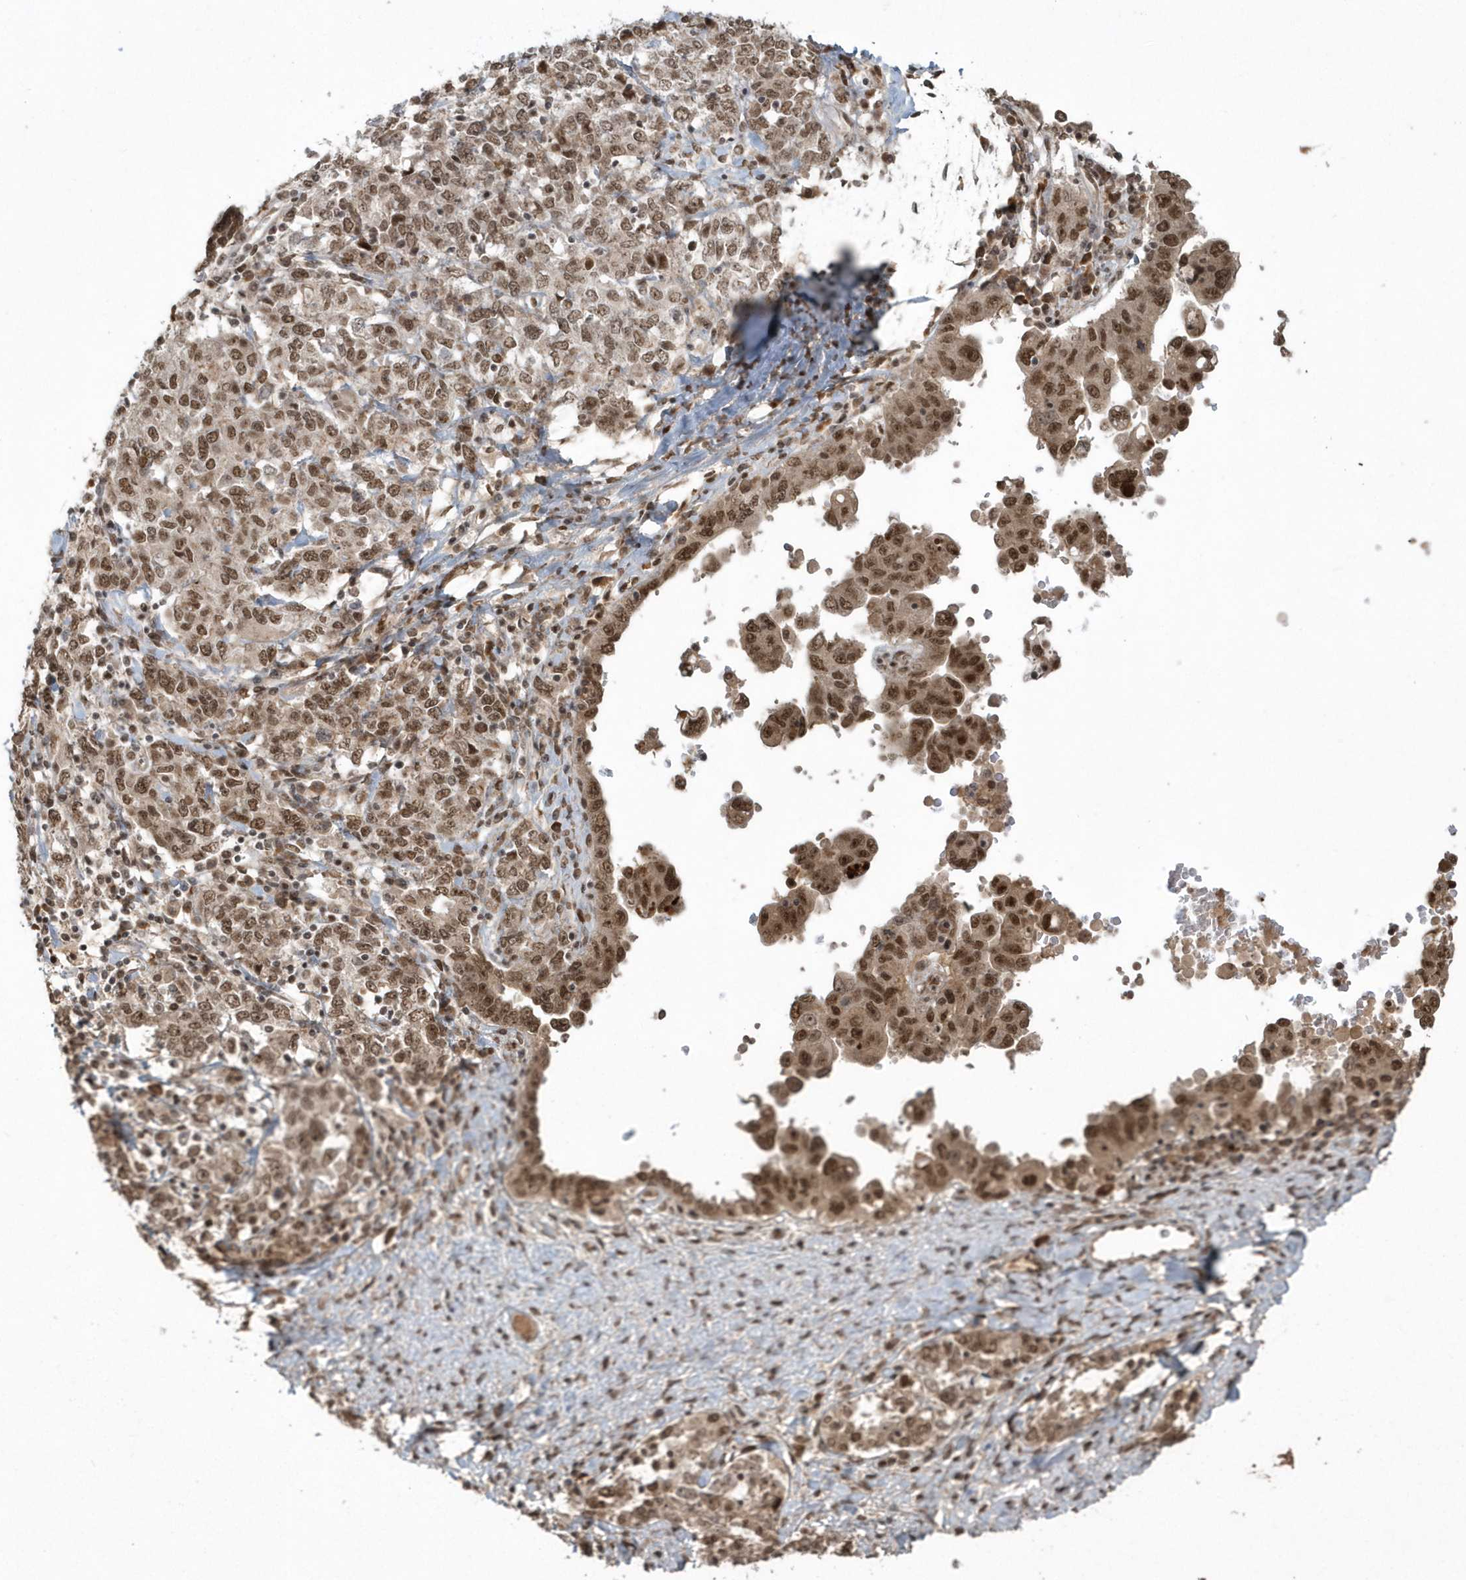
{"staining": {"intensity": "moderate", "quantity": ">75%", "location": "cytoplasmic/membranous,nuclear"}, "tissue": "ovarian cancer", "cell_type": "Tumor cells", "image_type": "cancer", "snomed": [{"axis": "morphology", "description": "Carcinoma, endometroid"}, {"axis": "topography", "description": "Ovary"}], "caption": "Immunohistochemical staining of ovarian endometroid carcinoma displays moderate cytoplasmic/membranous and nuclear protein positivity in approximately >75% of tumor cells.", "gene": "EPB41L4A", "patient": {"sex": "female", "age": 62}}